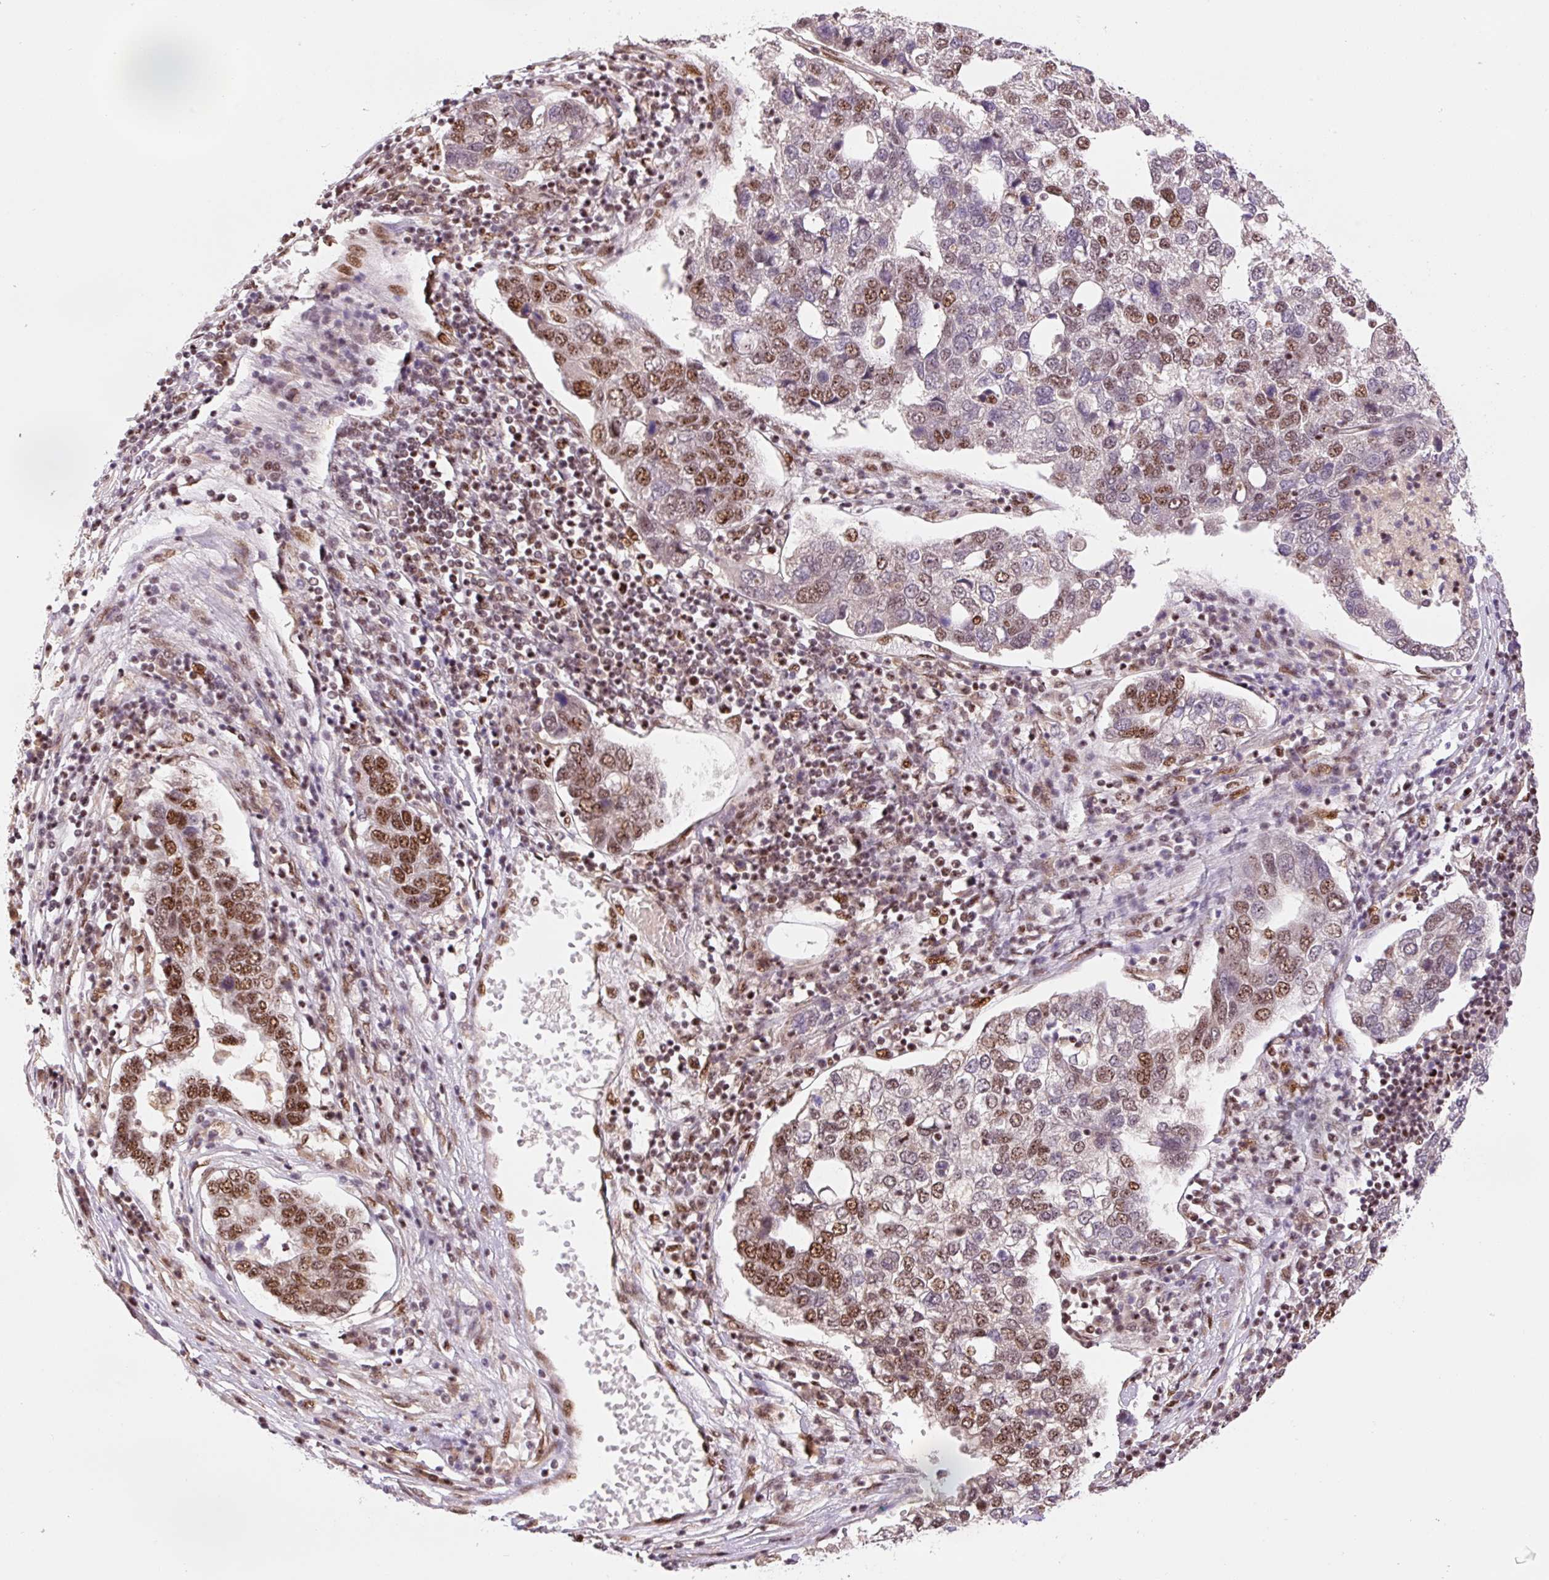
{"staining": {"intensity": "moderate", "quantity": "25%-75%", "location": "nuclear"}, "tissue": "pancreatic cancer", "cell_type": "Tumor cells", "image_type": "cancer", "snomed": [{"axis": "morphology", "description": "Adenocarcinoma, NOS"}, {"axis": "topography", "description": "Pancreas"}], "caption": "High-magnification brightfield microscopy of adenocarcinoma (pancreatic) stained with DAB (3,3'-diaminobenzidine) (brown) and counterstained with hematoxylin (blue). tumor cells exhibit moderate nuclear positivity is identified in approximately25%-75% of cells. The protein of interest is shown in brown color, while the nuclei are stained blue.", "gene": "INTS8", "patient": {"sex": "female", "age": 61}}